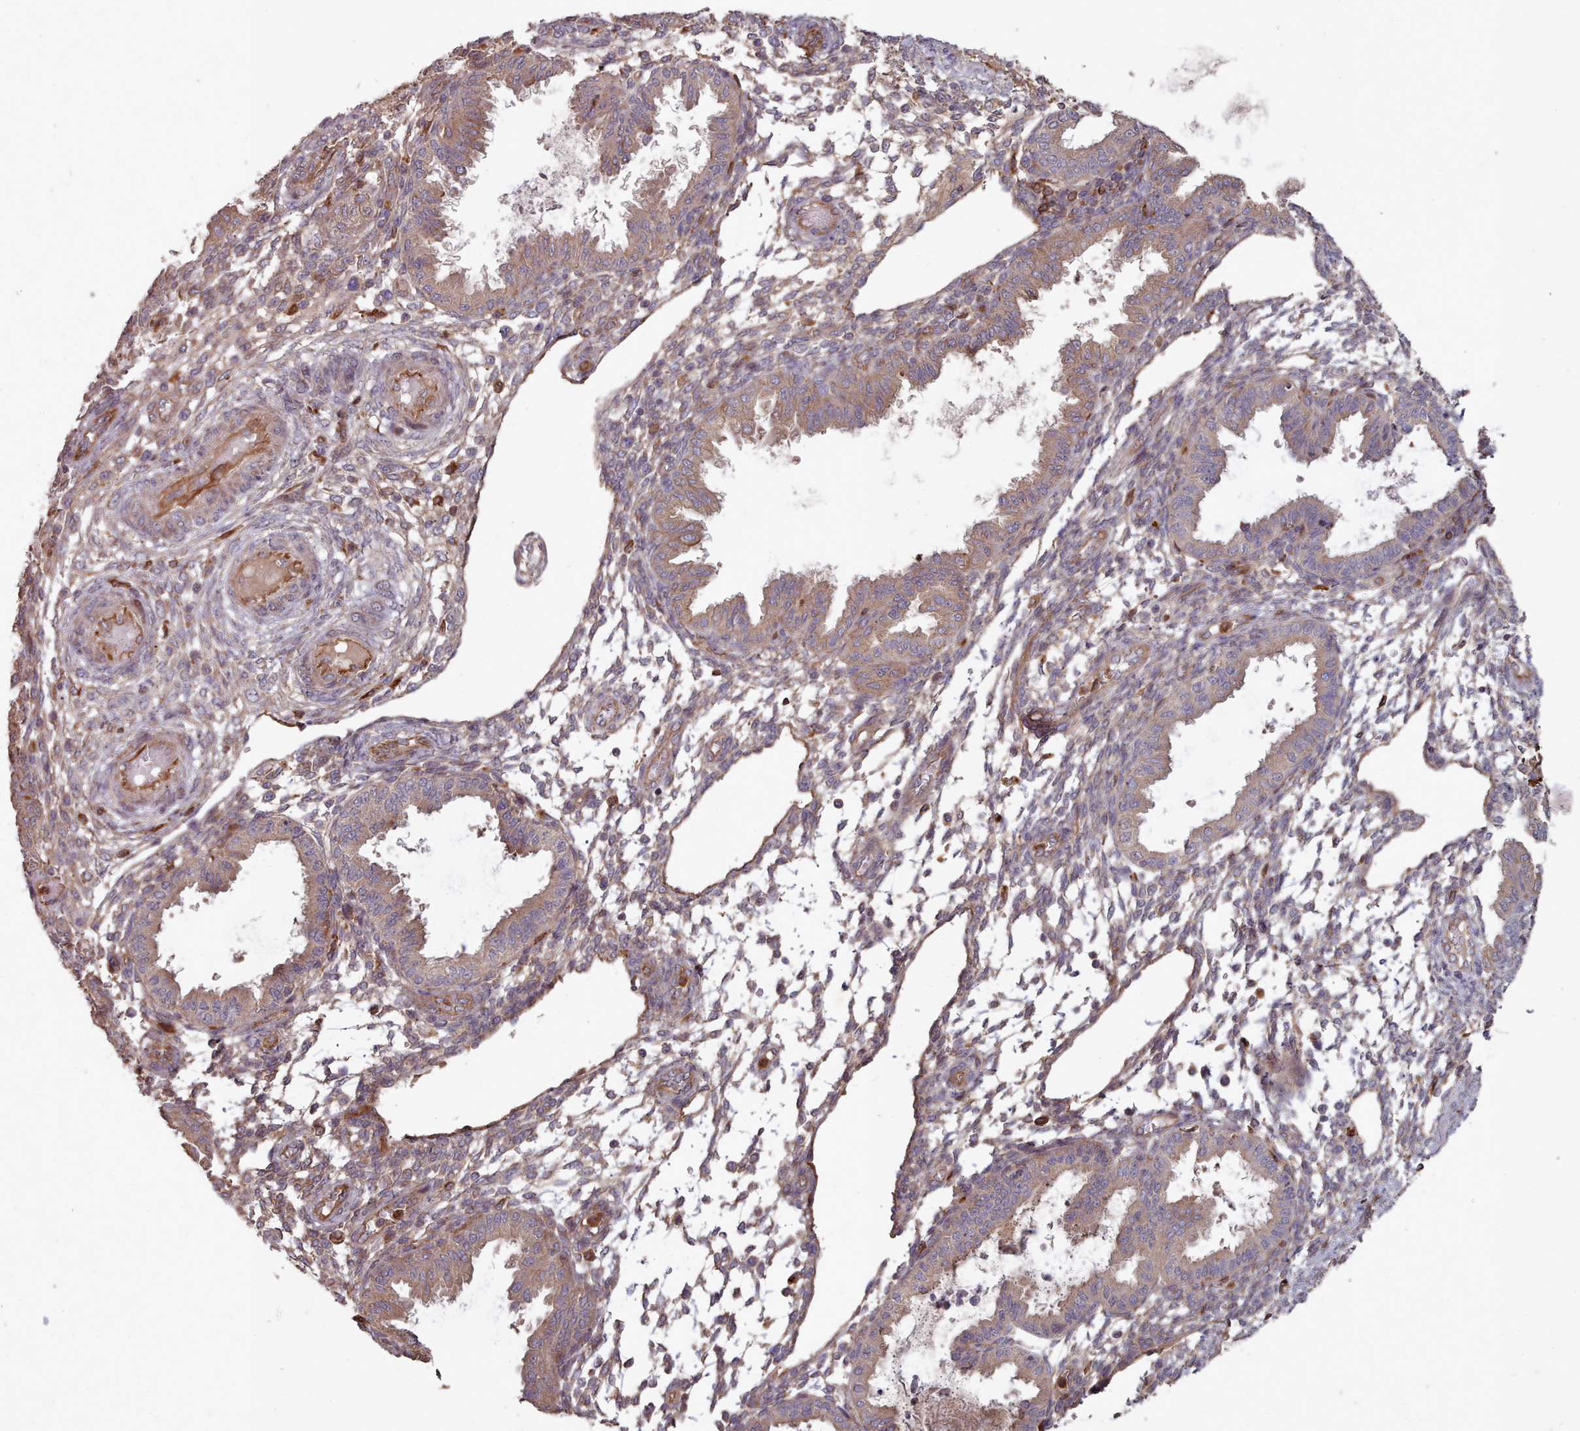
{"staining": {"intensity": "weak", "quantity": "25%-75%", "location": "cytoplasmic/membranous"}, "tissue": "endometrium", "cell_type": "Cells in endometrial stroma", "image_type": "normal", "snomed": [{"axis": "morphology", "description": "Normal tissue, NOS"}, {"axis": "topography", "description": "Endometrium"}], "caption": "Protein expression by immunohistochemistry (IHC) demonstrates weak cytoplasmic/membranous expression in approximately 25%-75% of cells in endometrial stroma in unremarkable endometrium. Immunohistochemistry stains the protein of interest in brown and the nuclei are stained blue.", "gene": "THSD7B", "patient": {"sex": "female", "age": 33}}